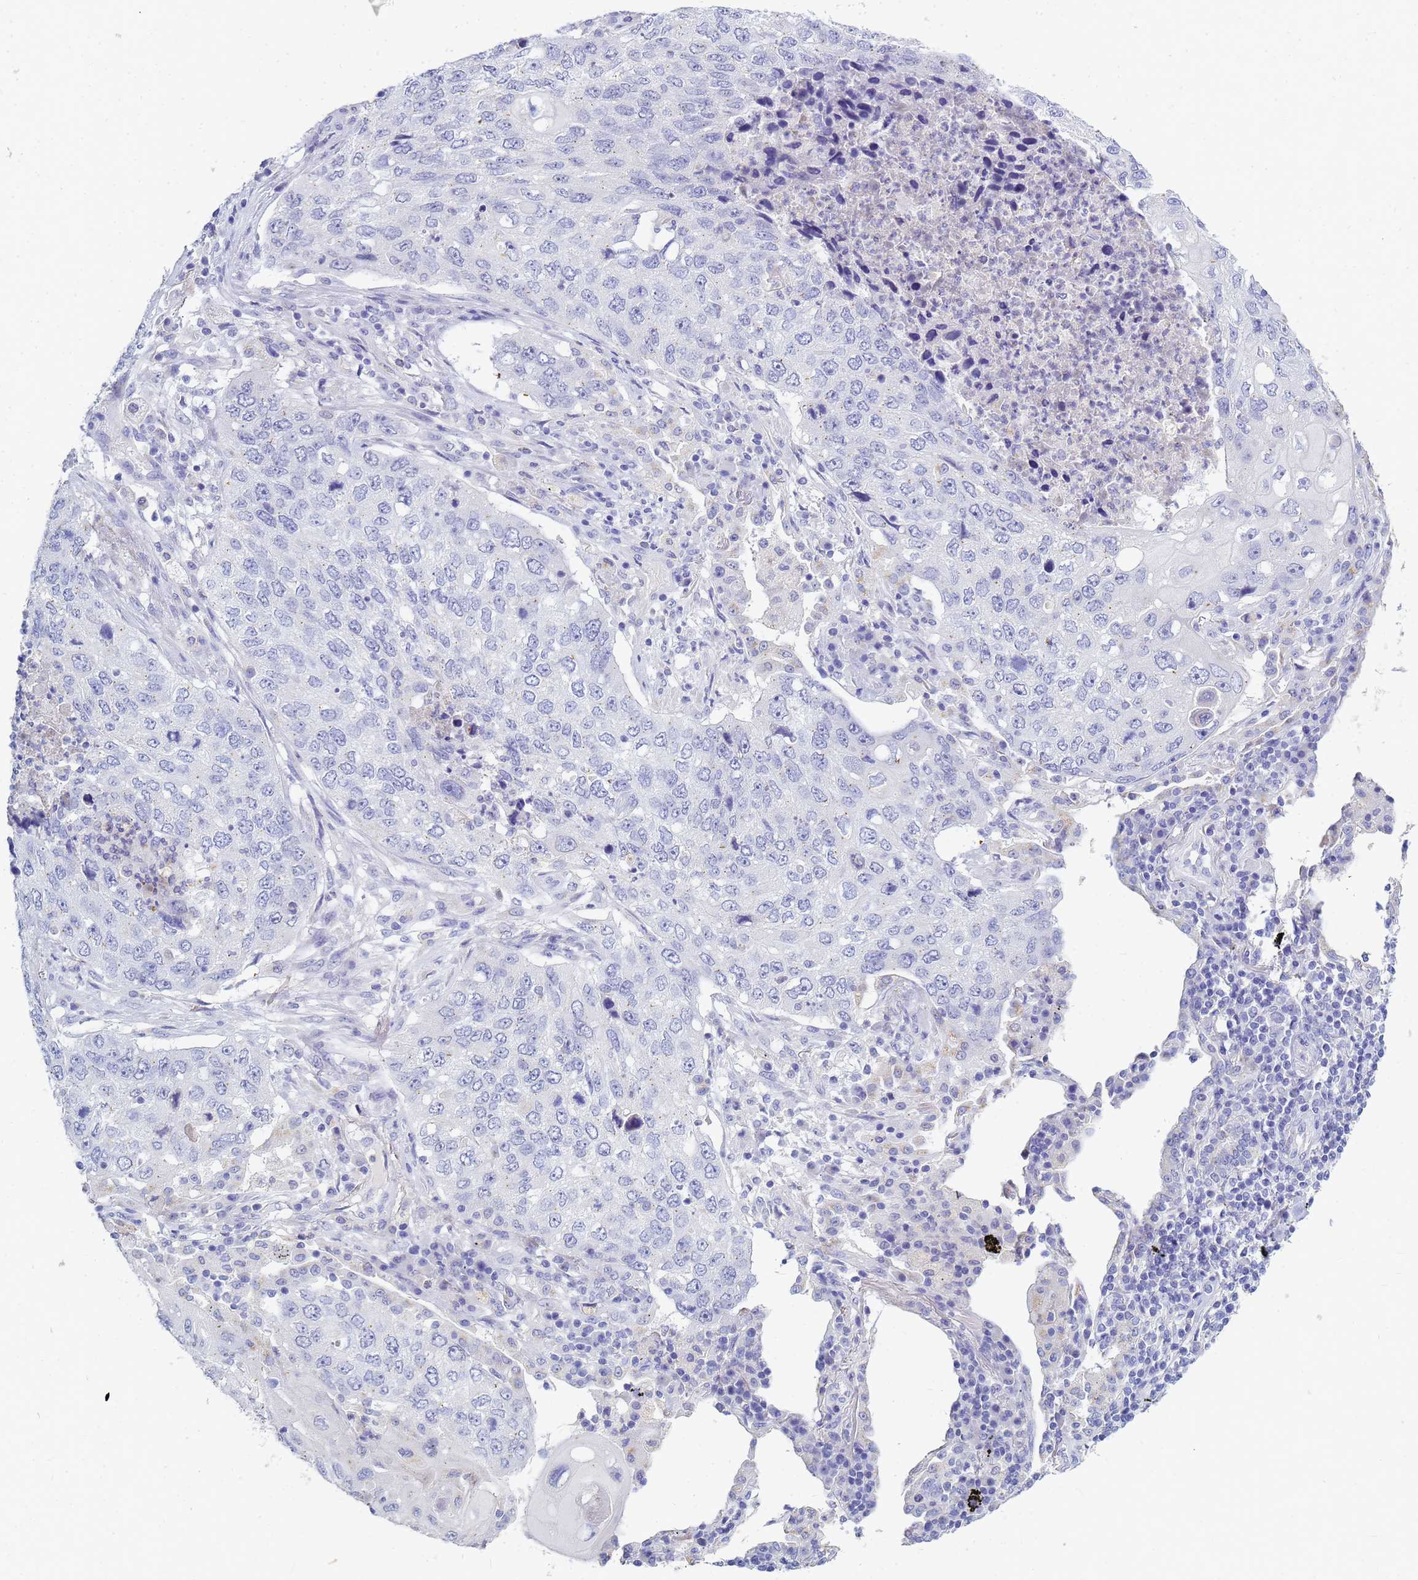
{"staining": {"intensity": "negative", "quantity": "none", "location": "none"}, "tissue": "lung cancer", "cell_type": "Tumor cells", "image_type": "cancer", "snomed": [{"axis": "morphology", "description": "Squamous cell carcinoma, NOS"}, {"axis": "topography", "description": "Lung"}], "caption": "Micrograph shows no protein positivity in tumor cells of lung cancer (squamous cell carcinoma) tissue. The staining is performed using DAB brown chromogen with nuclei counter-stained in using hematoxylin.", "gene": "B3GNT8", "patient": {"sex": "female", "age": 63}}